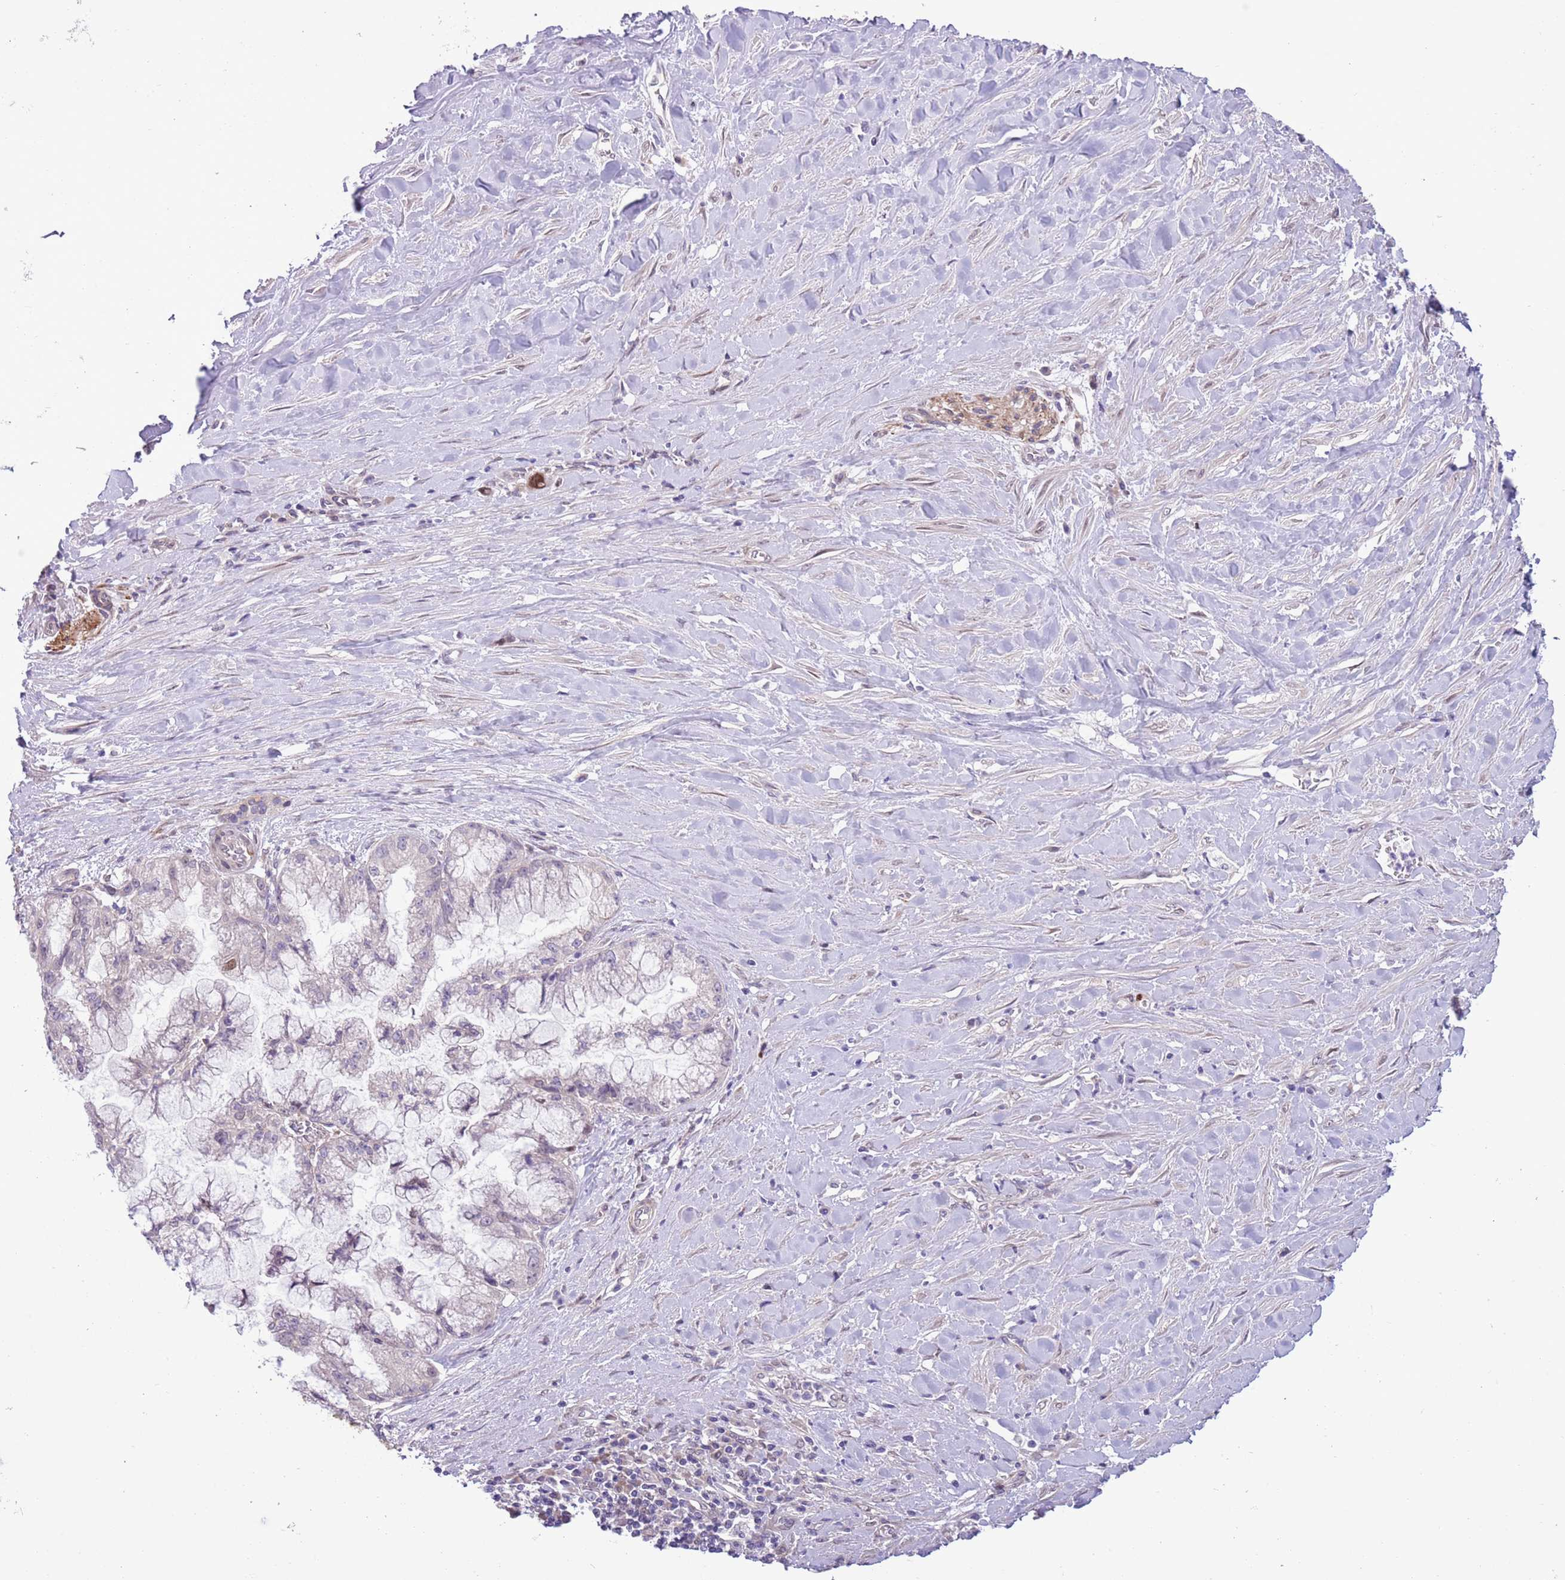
{"staining": {"intensity": "moderate", "quantity": "<25%", "location": "cytoplasmic/membranous,nuclear"}, "tissue": "pancreatic cancer", "cell_type": "Tumor cells", "image_type": "cancer", "snomed": [{"axis": "morphology", "description": "Adenocarcinoma, NOS"}, {"axis": "topography", "description": "Pancreas"}], "caption": "This micrograph shows adenocarcinoma (pancreatic) stained with immunohistochemistry (IHC) to label a protein in brown. The cytoplasmic/membranous and nuclear of tumor cells show moderate positivity for the protein. Nuclei are counter-stained blue.", "gene": "CCND2", "patient": {"sex": "male", "age": 73}}